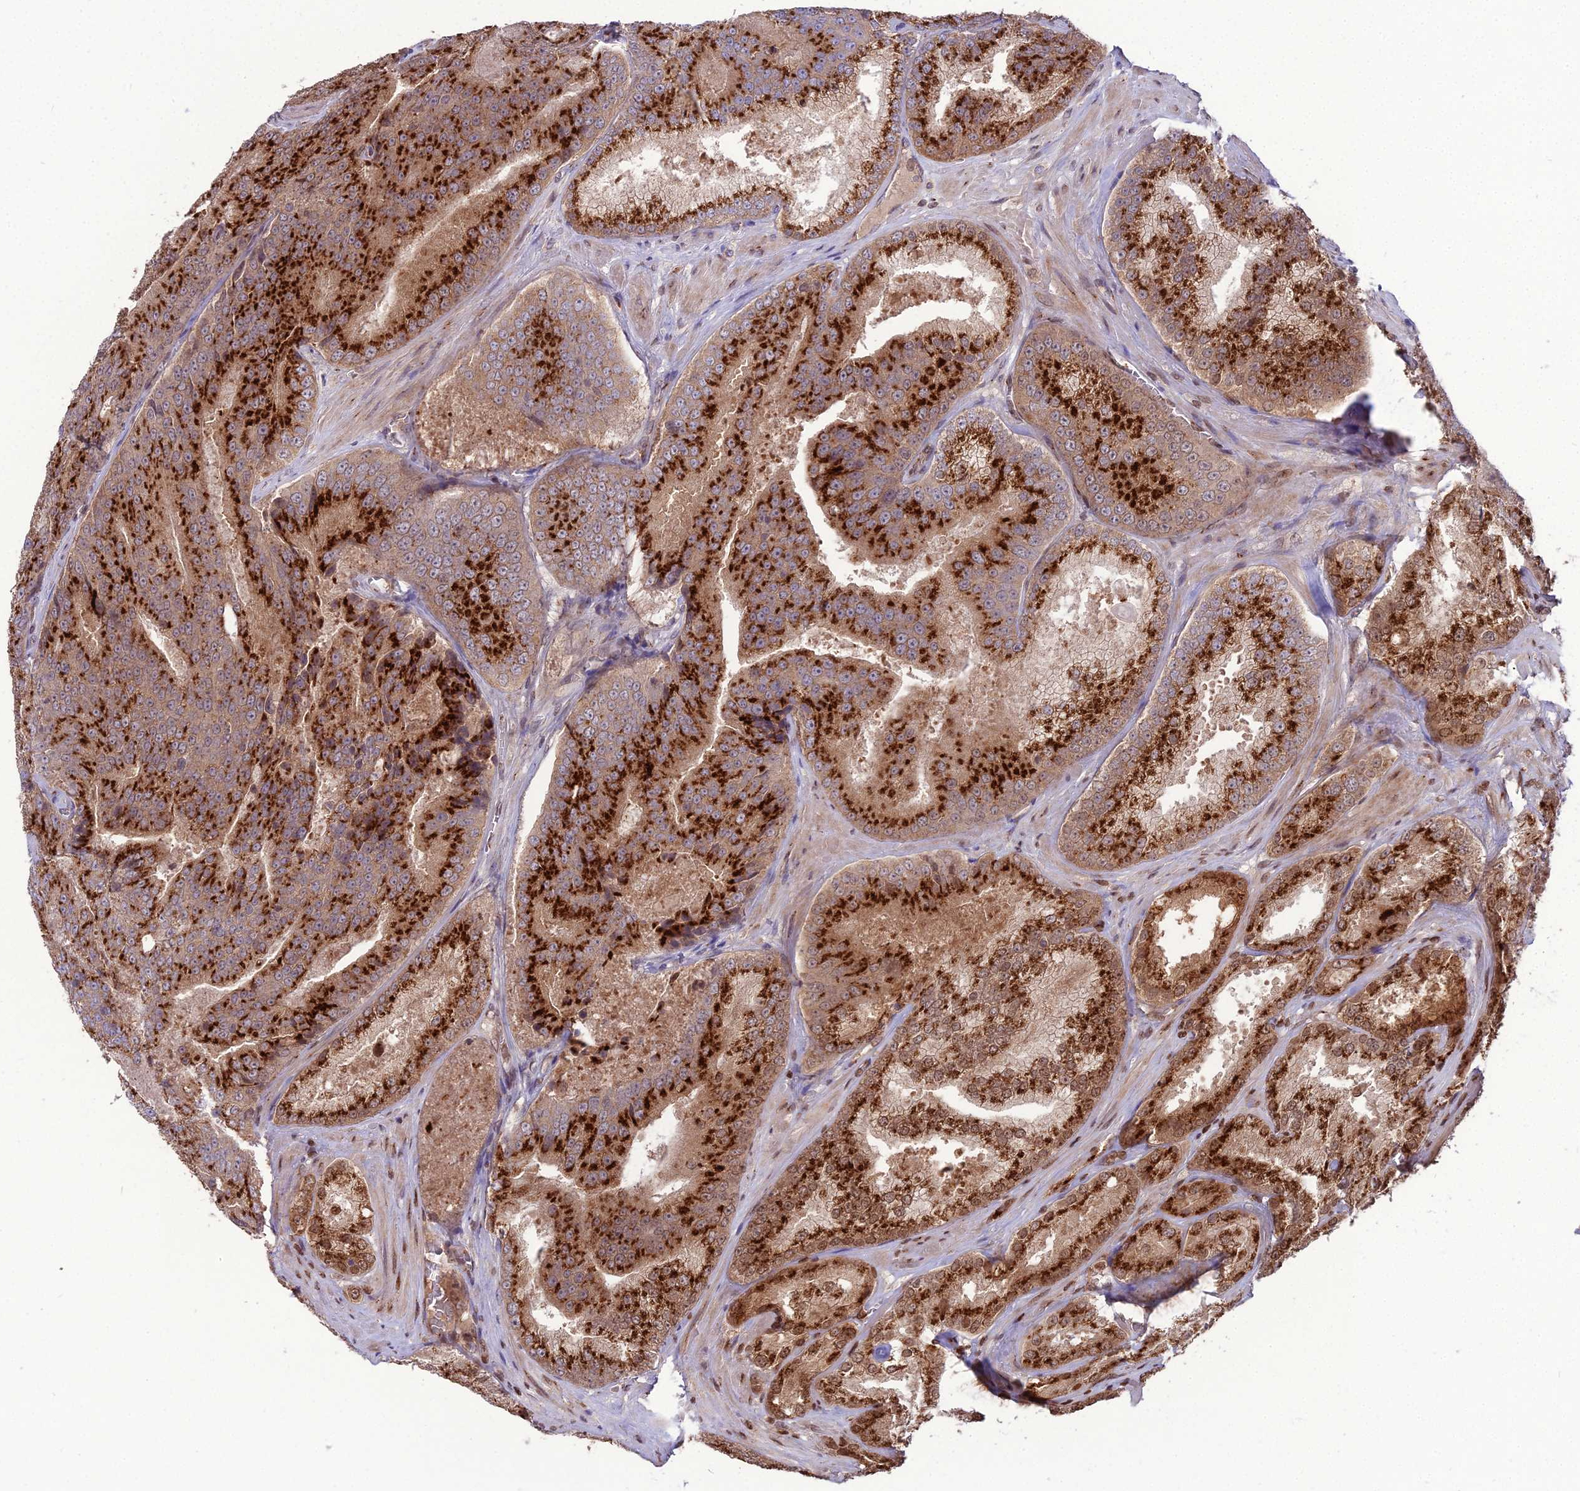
{"staining": {"intensity": "strong", "quantity": "25%-75%", "location": "cytoplasmic/membranous"}, "tissue": "prostate cancer", "cell_type": "Tumor cells", "image_type": "cancer", "snomed": [{"axis": "morphology", "description": "Adenocarcinoma, High grade"}, {"axis": "topography", "description": "Prostate"}], "caption": "A photomicrograph showing strong cytoplasmic/membranous positivity in approximately 25%-75% of tumor cells in prostate high-grade adenocarcinoma, as visualized by brown immunohistochemical staining.", "gene": "SPRYD7", "patient": {"sex": "male", "age": 61}}